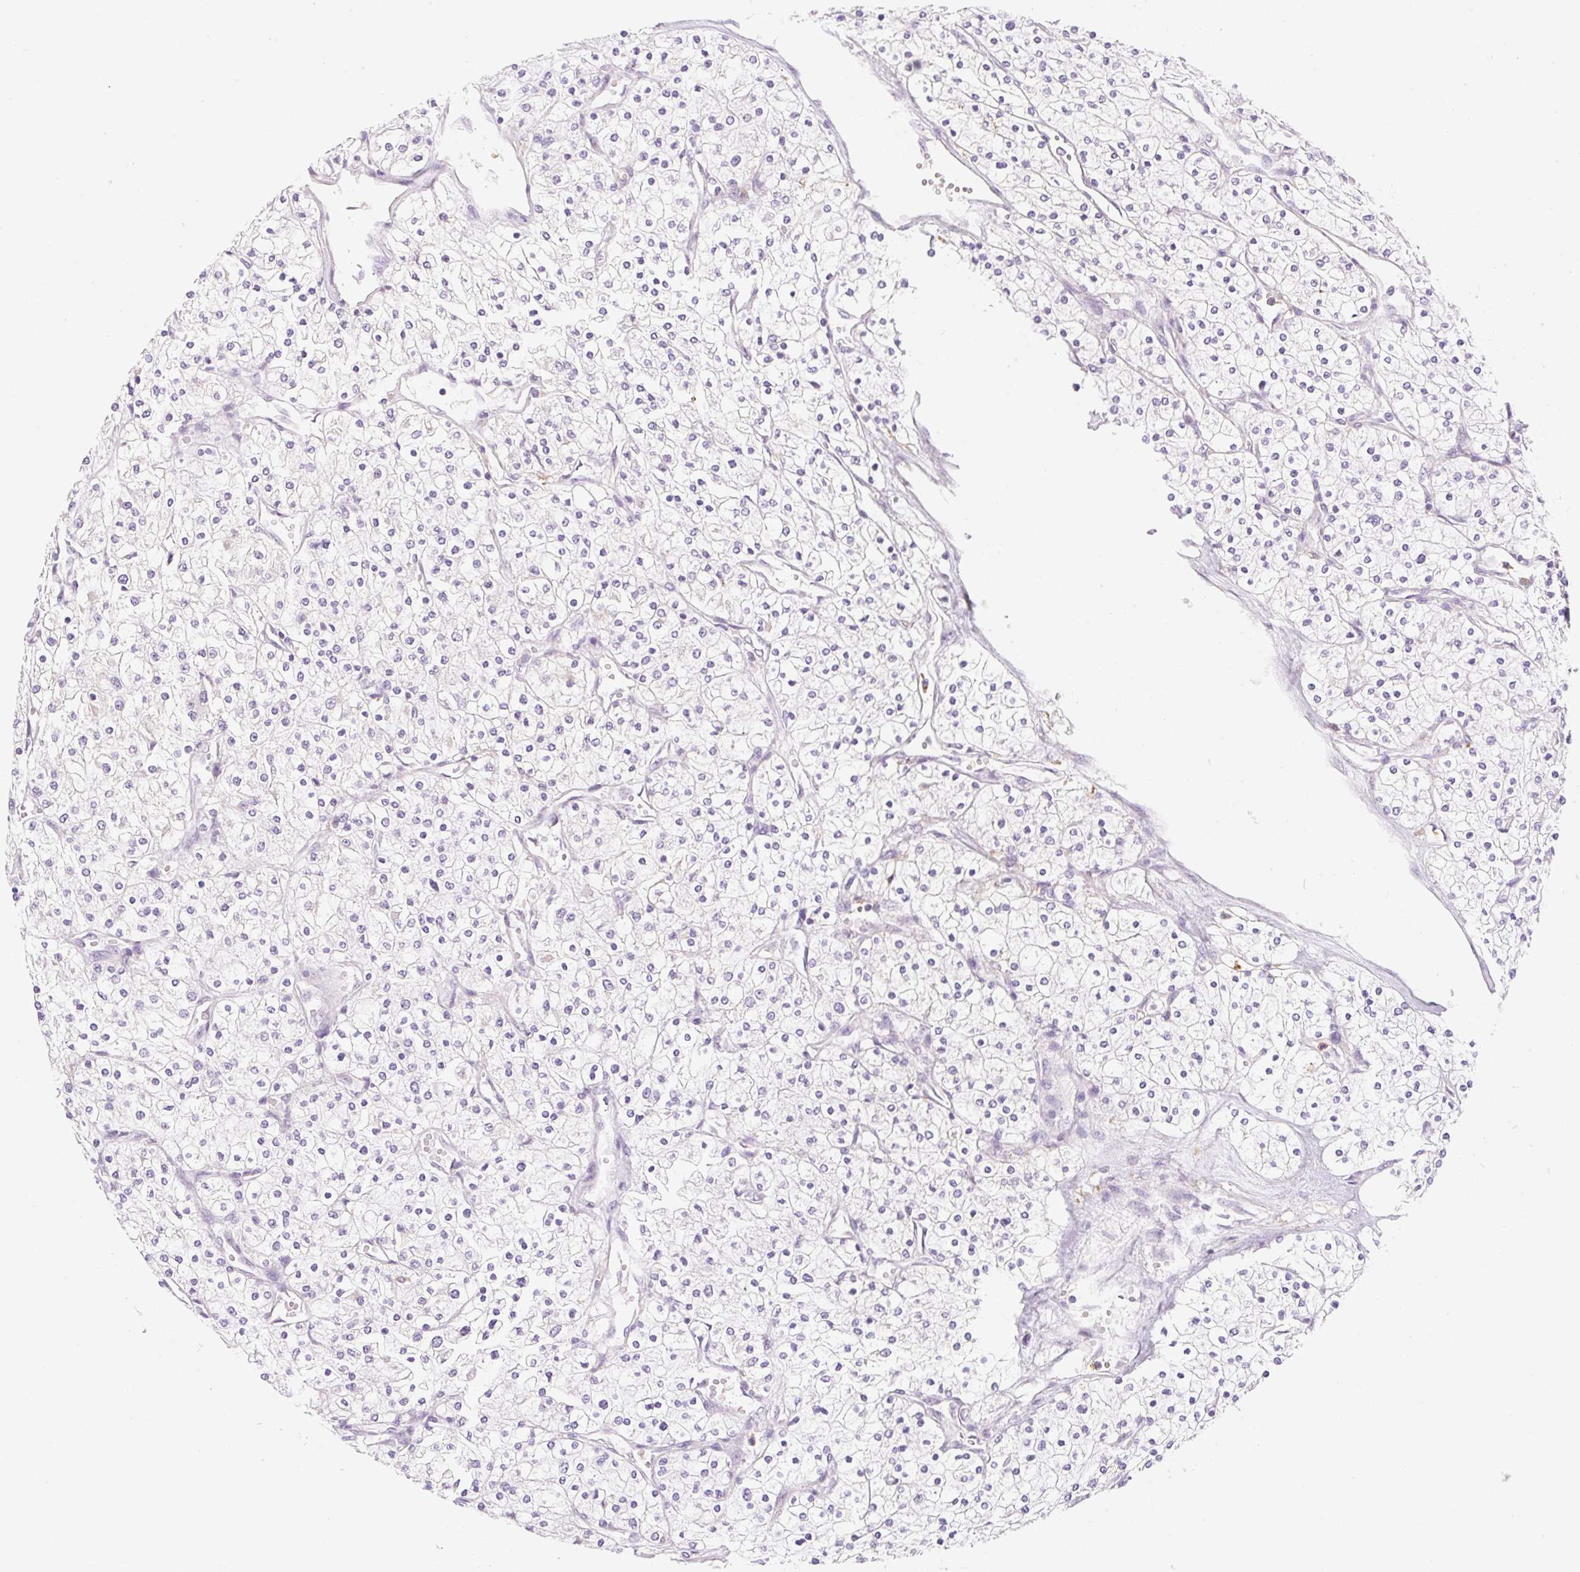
{"staining": {"intensity": "negative", "quantity": "none", "location": "none"}, "tissue": "renal cancer", "cell_type": "Tumor cells", "image_type": "cancer", "snomed": [{"axis": "morphology", "description": "Adenocarcinoma, NOS"}, {"axis": "topography", "description": "Kidney"}], "caption": "Human renal adenocarcinoma stained for a protein using immunohistochemistry demonstrates no expression in tumor cells.", "gene": "OMA1", "patient": {"sex": "male", "age": 80}}